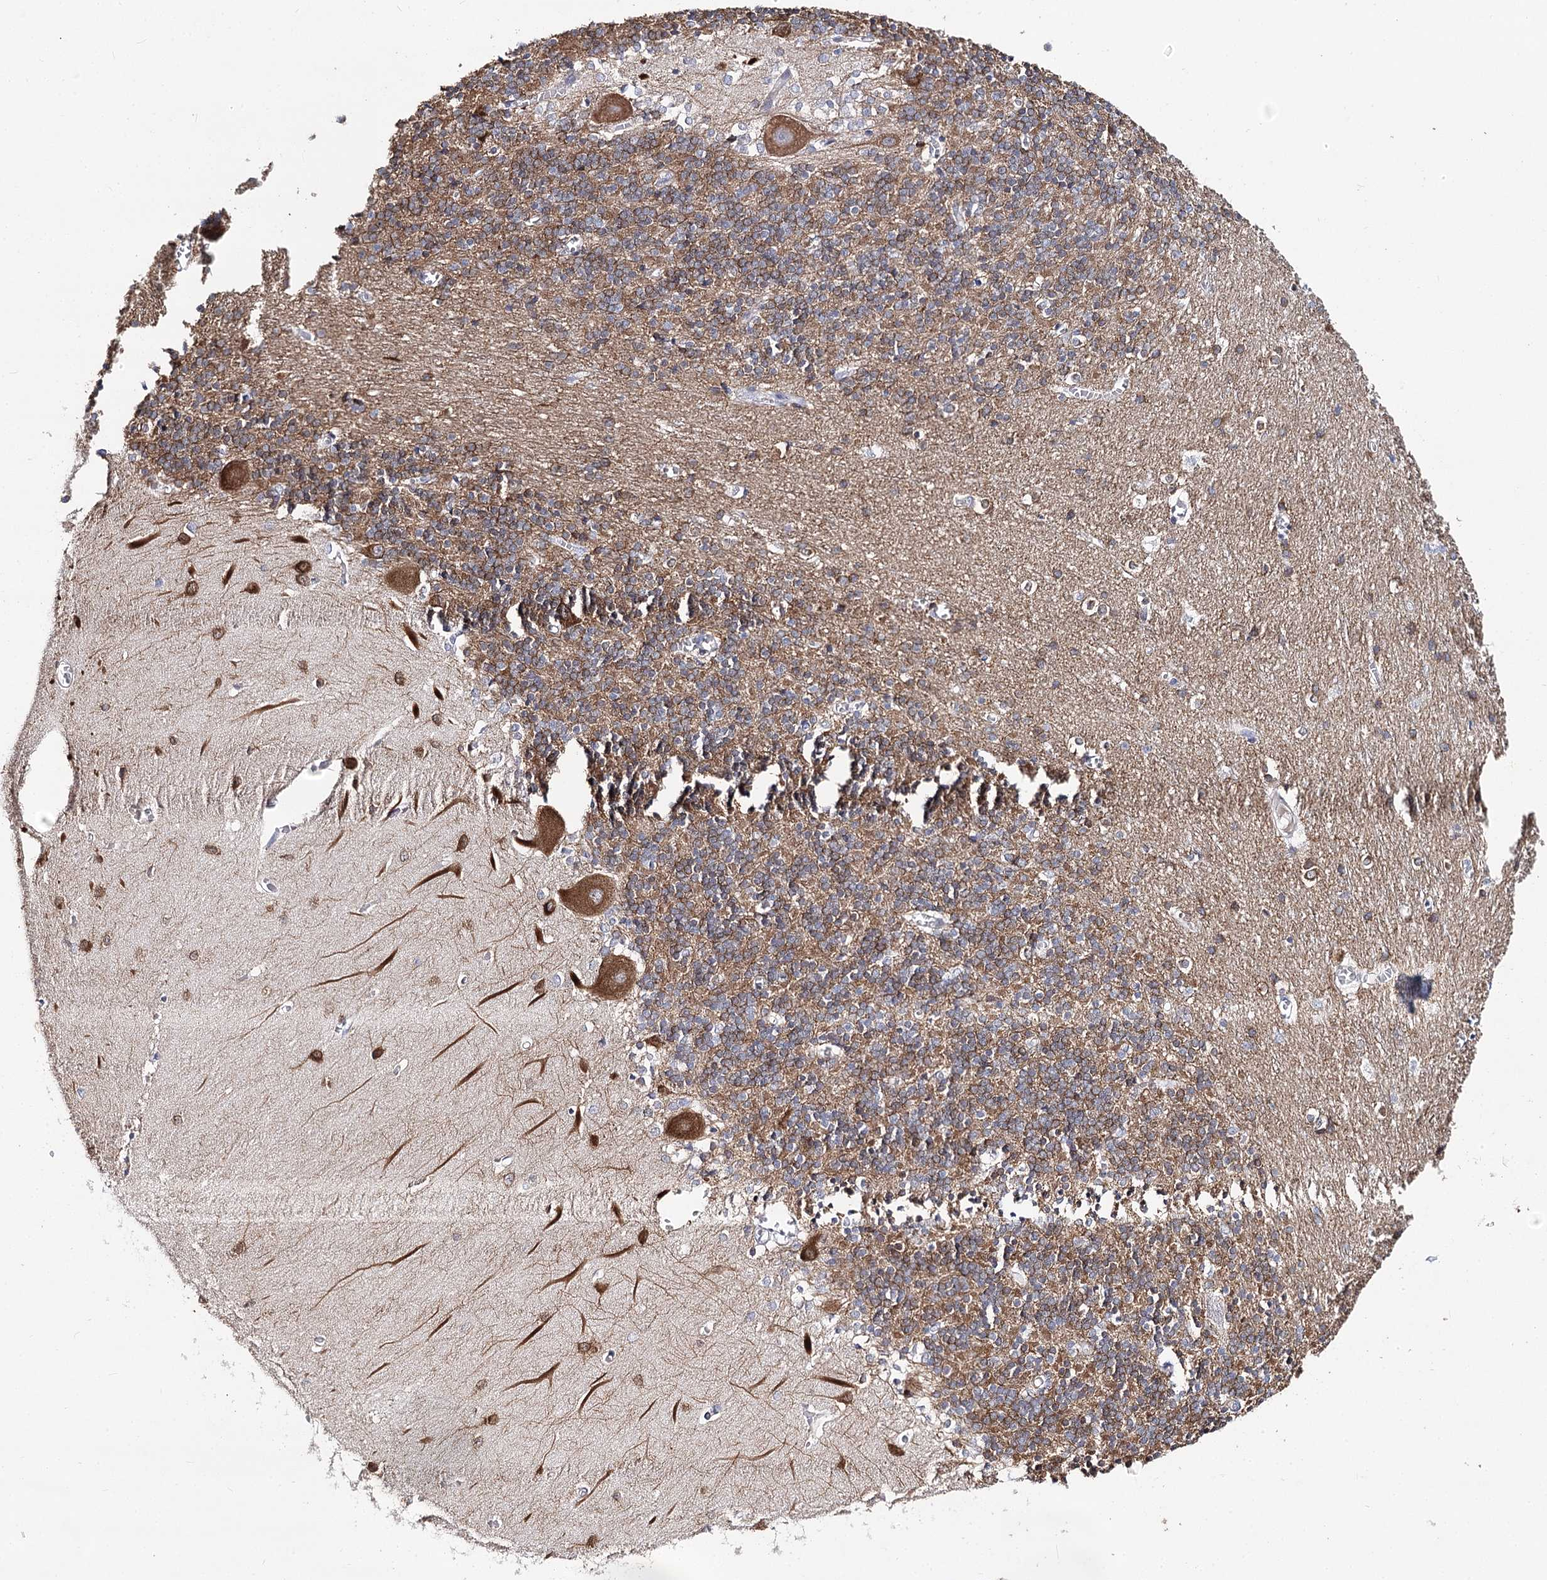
{"staining": {"intensity": "moderate", "quantity": "25%-75%", "location": "cytoplasmic/membranous"}, "tissue": "cerebellum", "cell_type": "Cells in granular layer", "image_type": "normal", "snomed": [{"axis": "morphology", "description": "Normal tissue, NOS"}, {"axis": "topography", "description": "Cerebellum"}], "caption": "Protein analysis of unremarkable cerebellum displays moderate cytoplasmic/membranous positivity in approximately 25%-75% of cells in granular layer. Immunohistochemistry stains the protein in brown and the nuclei are stained blue.", "gene": "TEX12", "patient": {"sex": "male", "age": 37}}